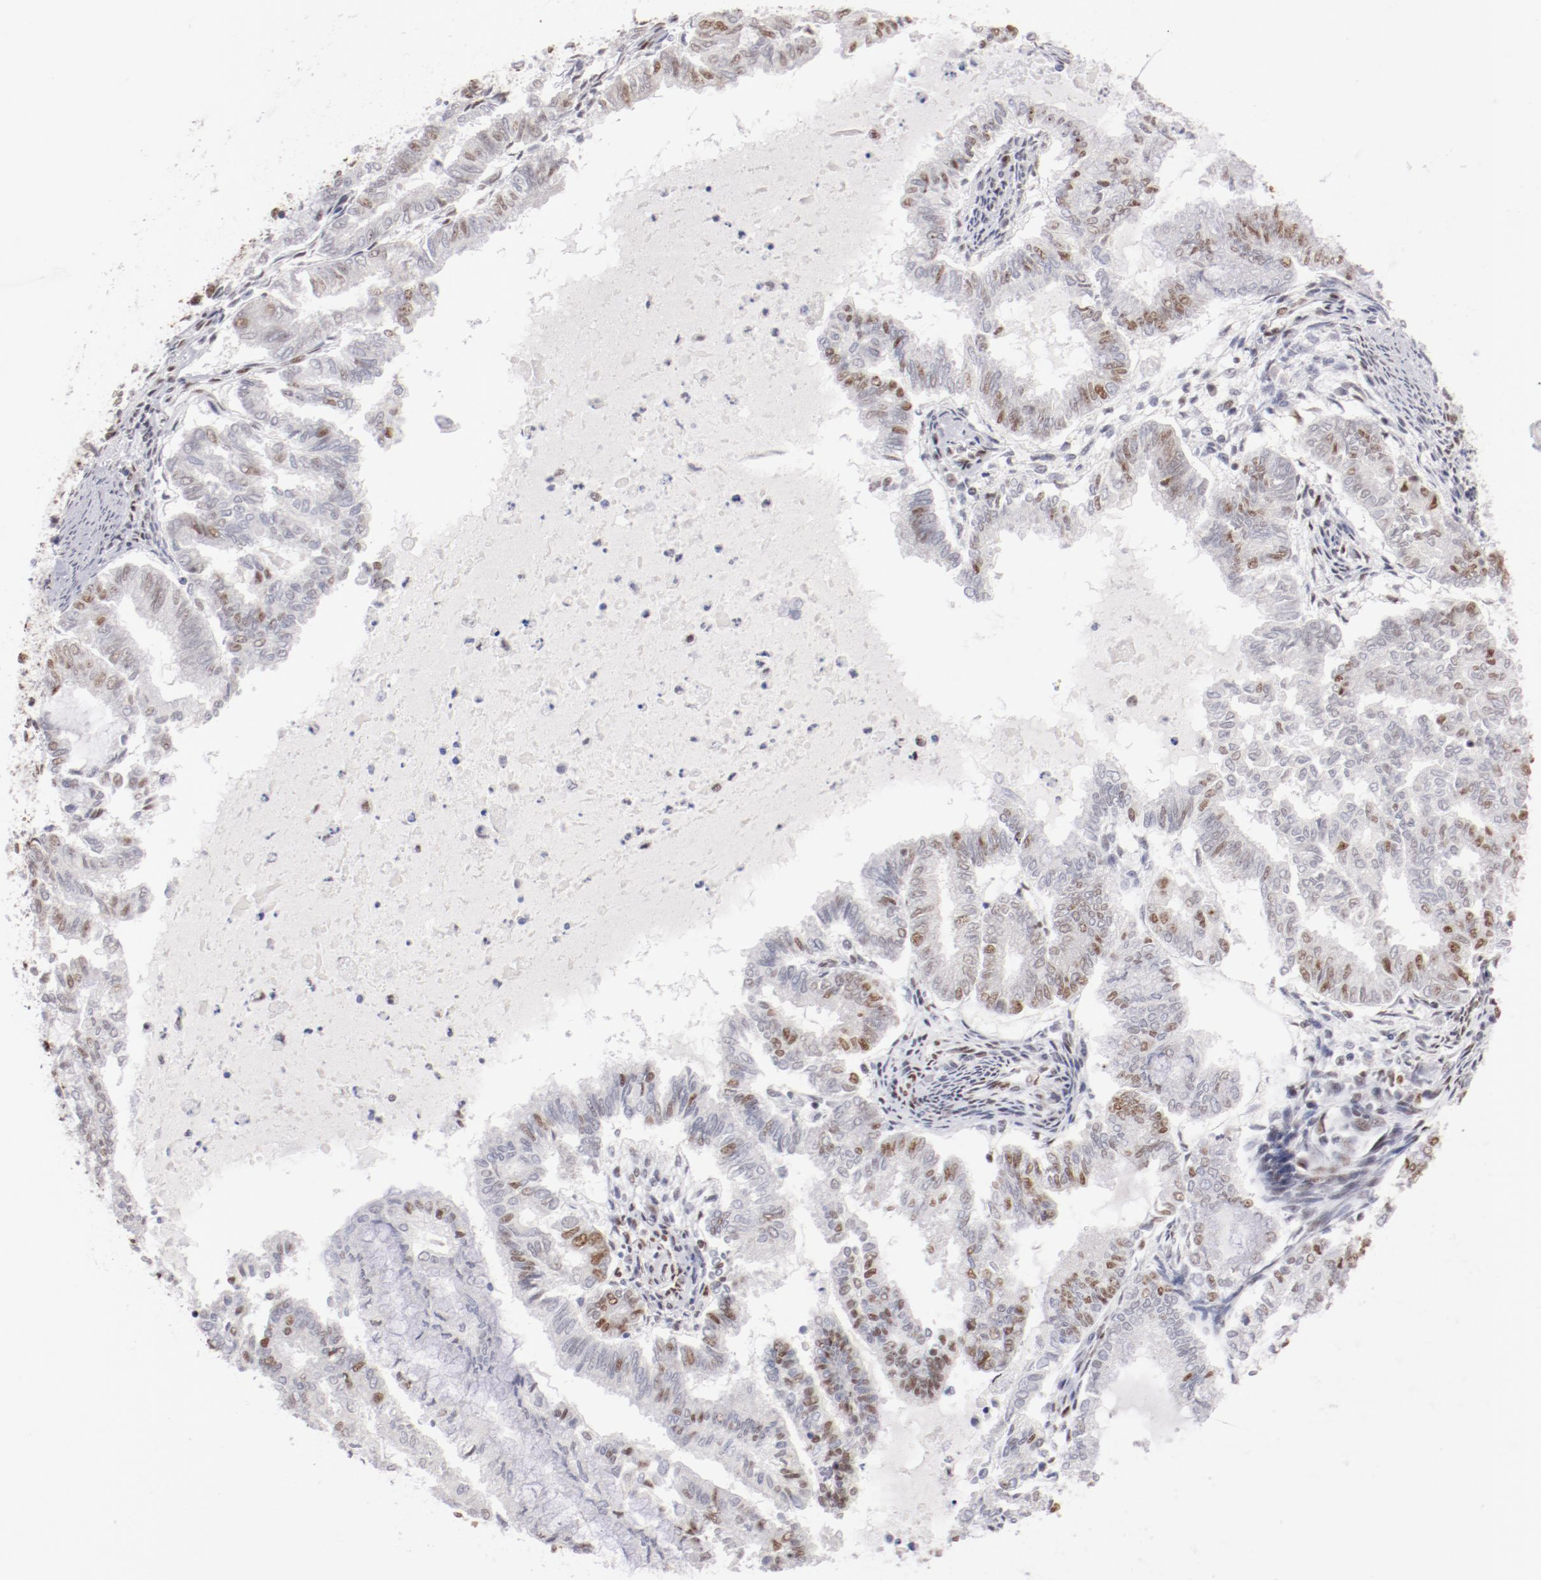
{"staining": {"intensity": "moderate", "quantity": "25%-75%", "location": "nuclear"}, "tissue": "endometrial cancer", "cell_type": "Tumor cells", "image_type": "cancer", "snomed": [{"axis": "morphology", "description": "Adenocarcinoma, NOS"}, {"axis": "topography", "description": "Endometrium"}], "caption": "The immunohistochemical stain shows moderate nuclear staining in tumor cells of endometrial adenocarcinoma tissue.", "gene": "TFAP4", "patient": {"sex": "female", "age": 79}}